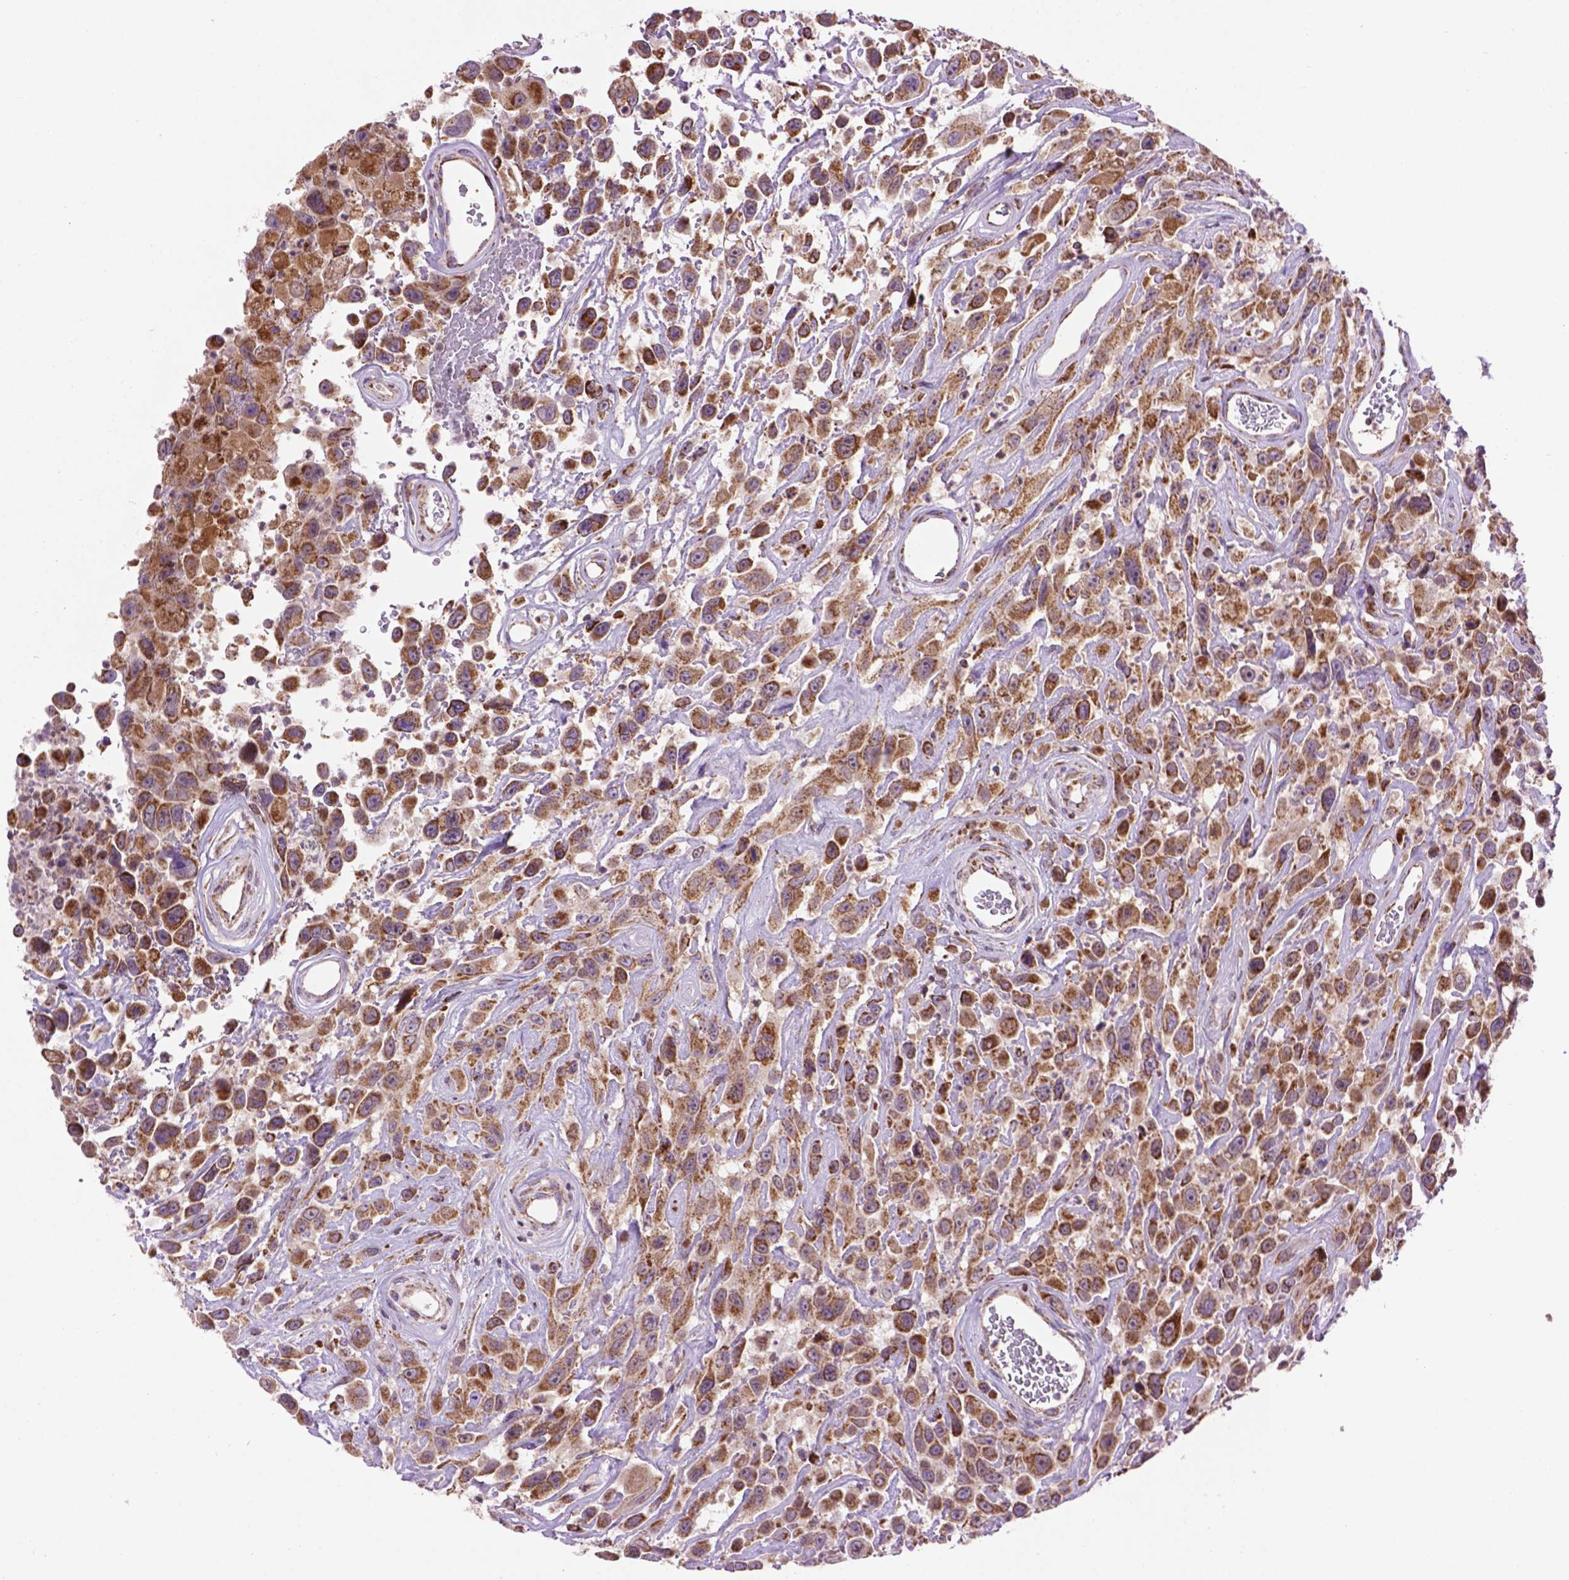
{"staining": {"intensity": "moderate", "quantity": ">75%", "location": "cytoplasmic/membranous"}, "tissue": "urothelial cancer", "cell_type": "Tumor cells", "image_type": "cancer", "snomed": [{"axis": "morphology", "description": "Urothelial carcinoma, High grade"}, {"axis": "topography", "description": "Urinary bladder"}], "caption": "Urothelial carcinoma (high-grade) tissue displays moderate cytoplasmic/membranous staining in approximately >75% of tumor cells, visualized by immunohistochemistry.", "gene": "PYCR3", "patient": {"sex": "male", "age": 53}}